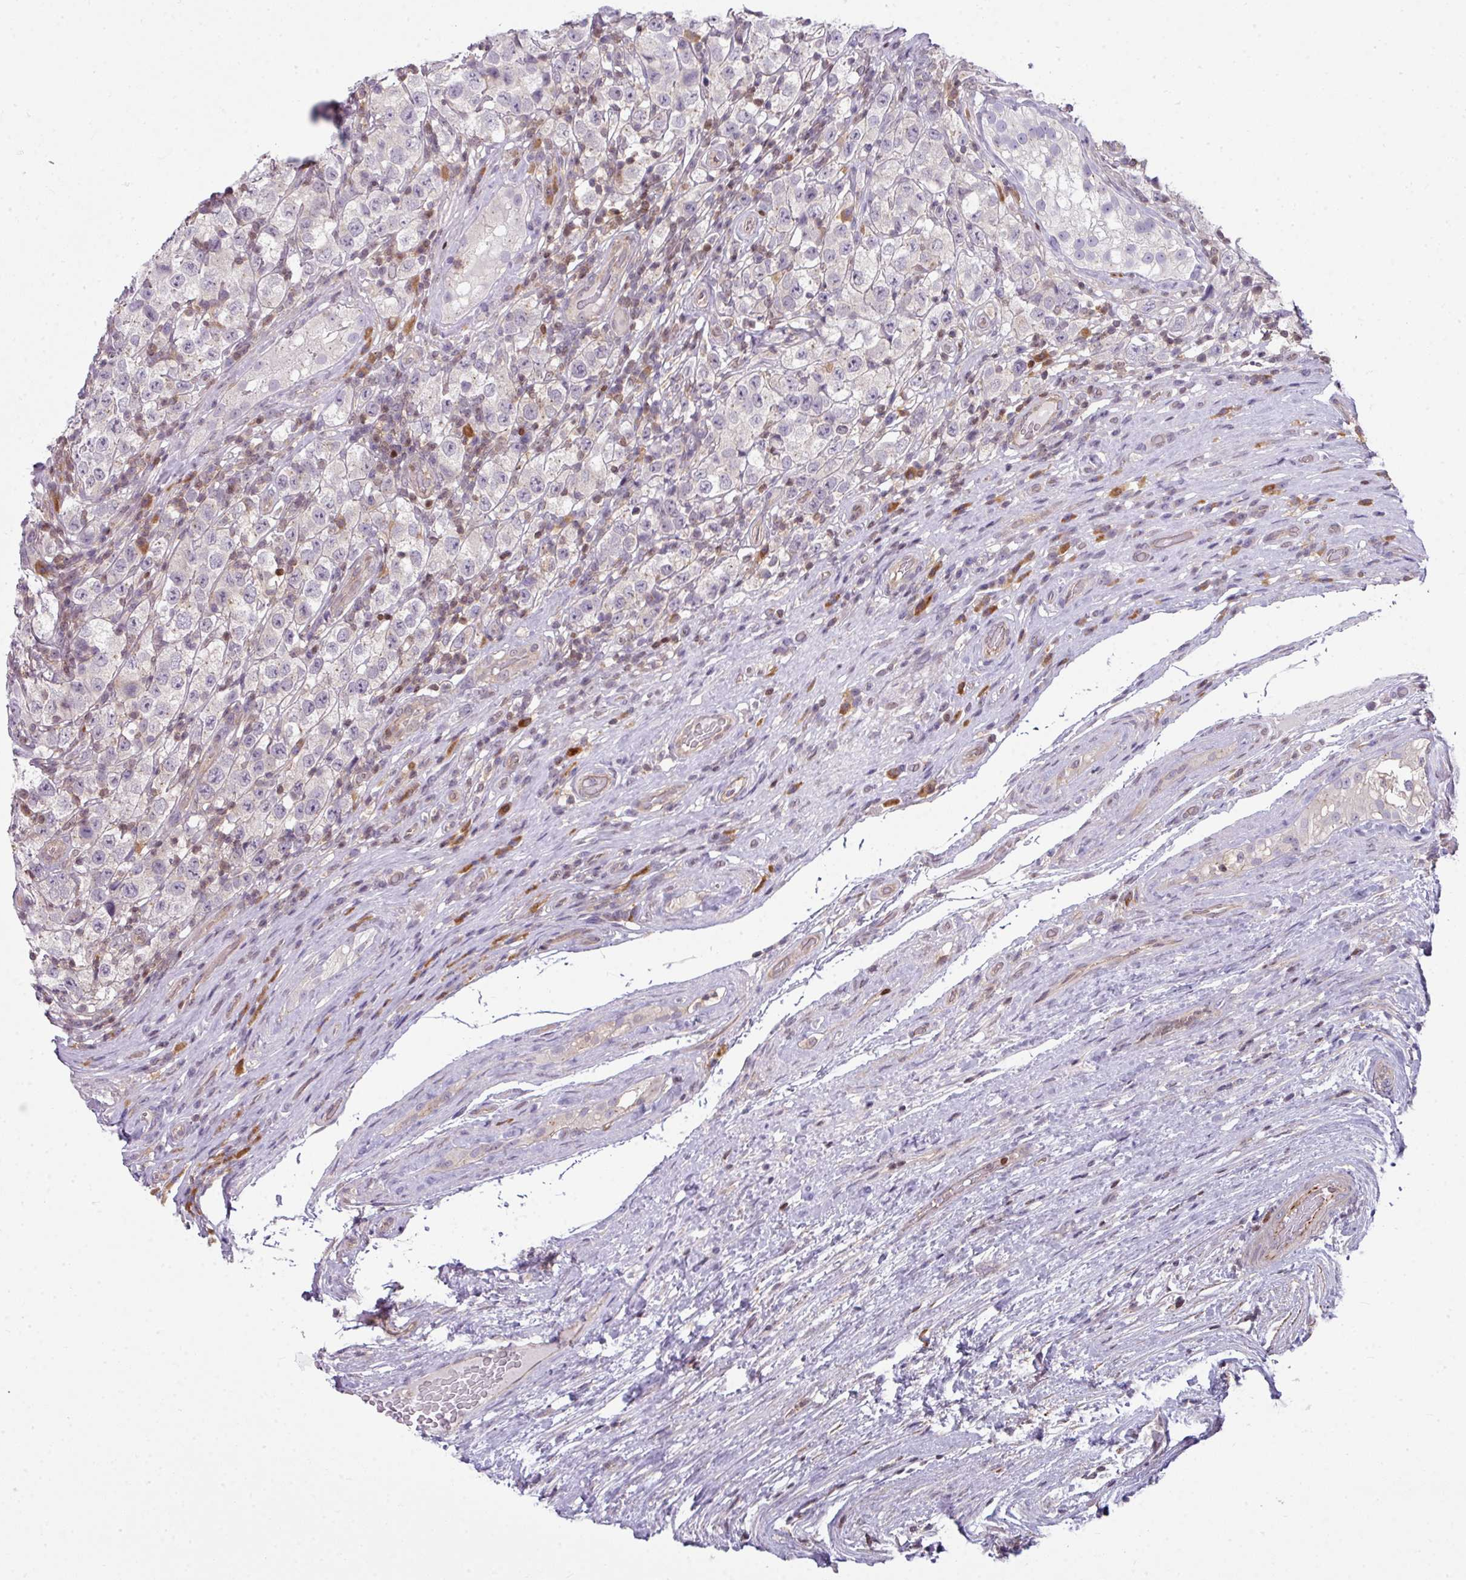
{"staining": {"intensity": "negative", "quantity": "none", "location": "none"}, "tissue": "testis cancer", "cell_type": "Tumor cells", "image_type": "cancer", "snomed": [{"axis": "morphology", "description": "Seminoma, NOS"}, {"axis": "morphology", "description": "Carcinoma, Embryonal, NOS"}, {"axis": "topography", "description": "Testis"}], "caption": "DAB immunohistochemical staining of testis cancer (embryonal carcinoma) exhibits no significant staining in tumor cells.", "gene": "STAT5A", "patient": {"sex": "male", "age": 41}}